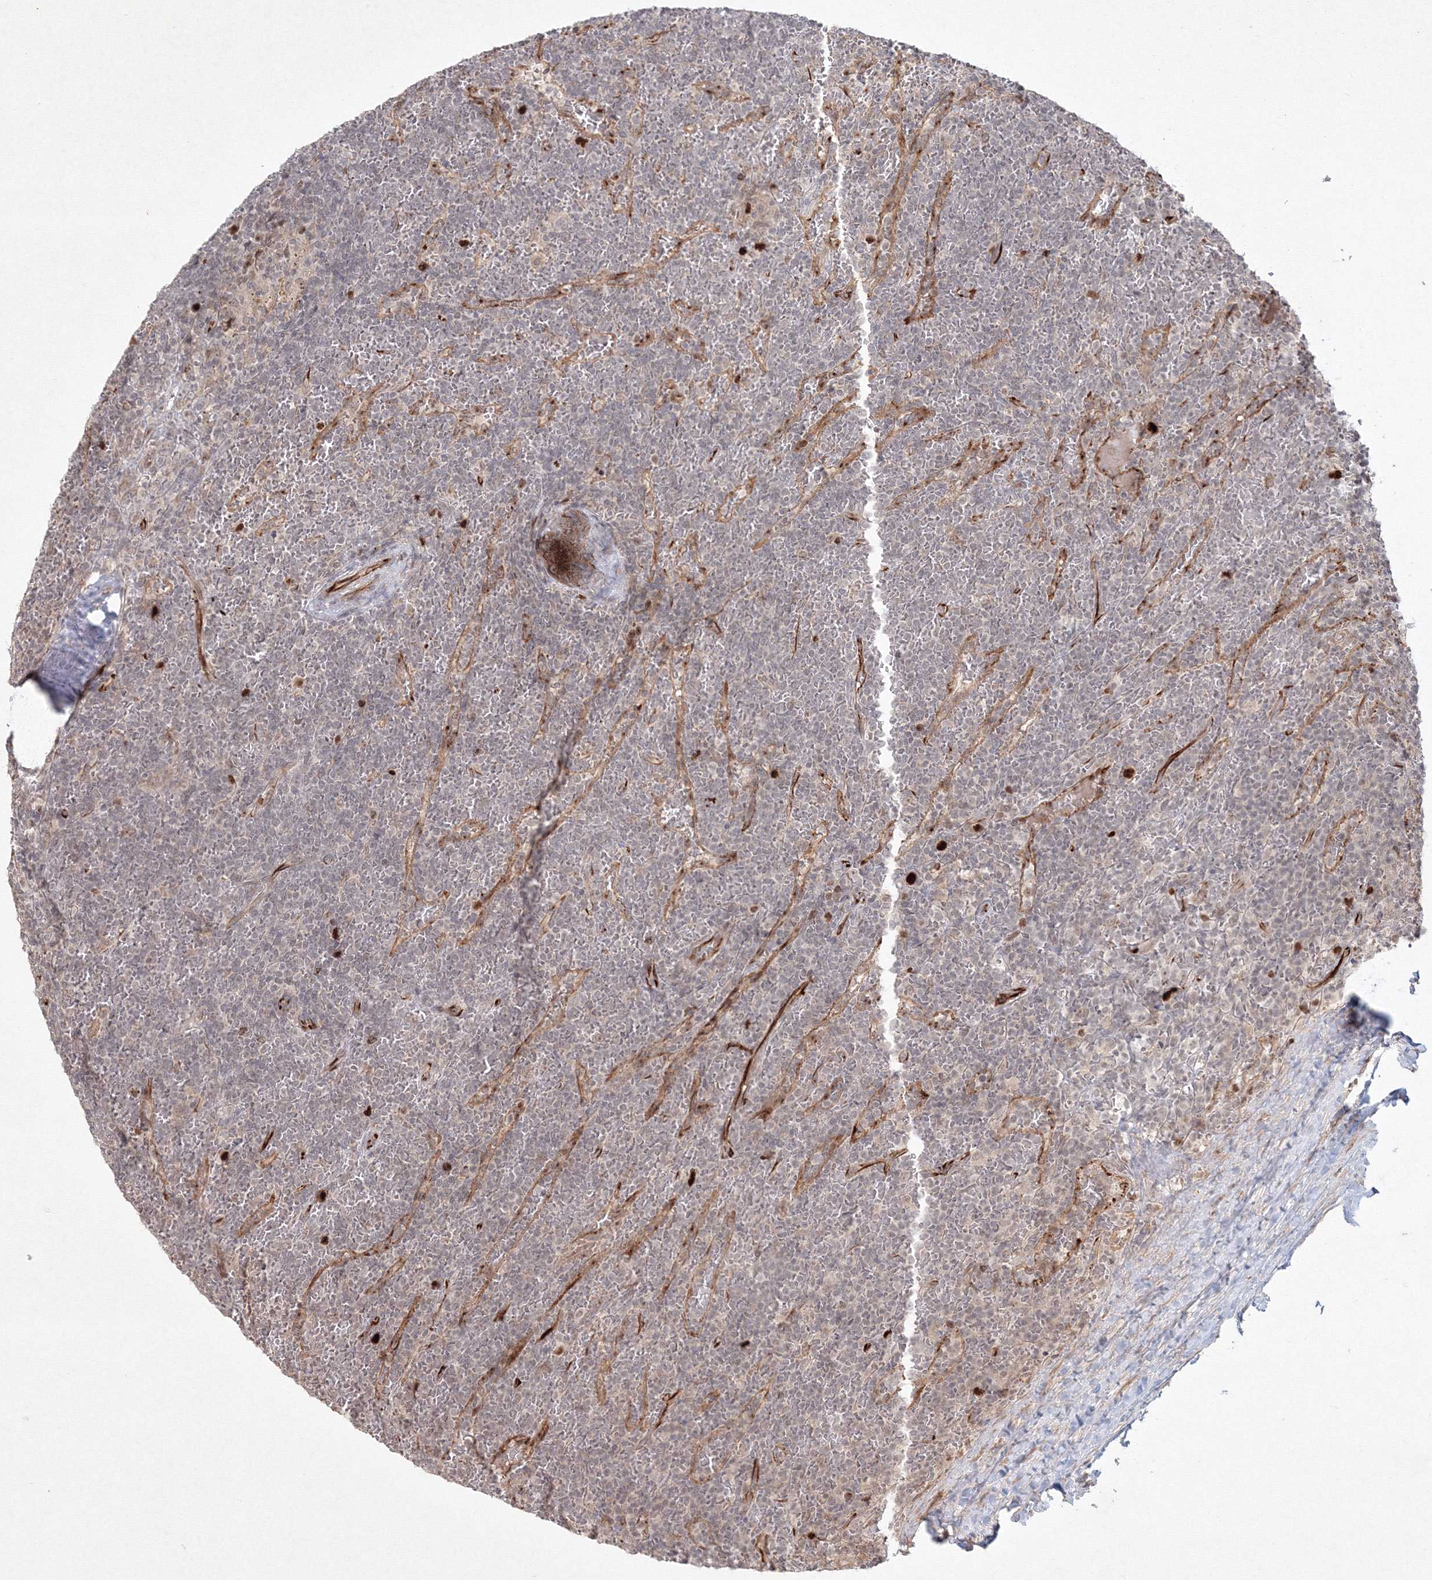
{"staining": {"intensity": "negative", "quantity": "none", "location": "none"}, "tissue": "lymphoma", "cell_type": "Tumor cells", "image_type": "cancer", "snomed": [{"axis": "morphology", "description": "Malignant lymphoma, non-Hodgkin's type, Low grade"}, {"axis": "topography", "description": "Spleen"}], "caption": "Human lymphoma stained for a protein using immunohistochemistry displays no positivity in tumor cells.", "gene": "KIF20A", "patient": {"sex": "female", "age": 19}}